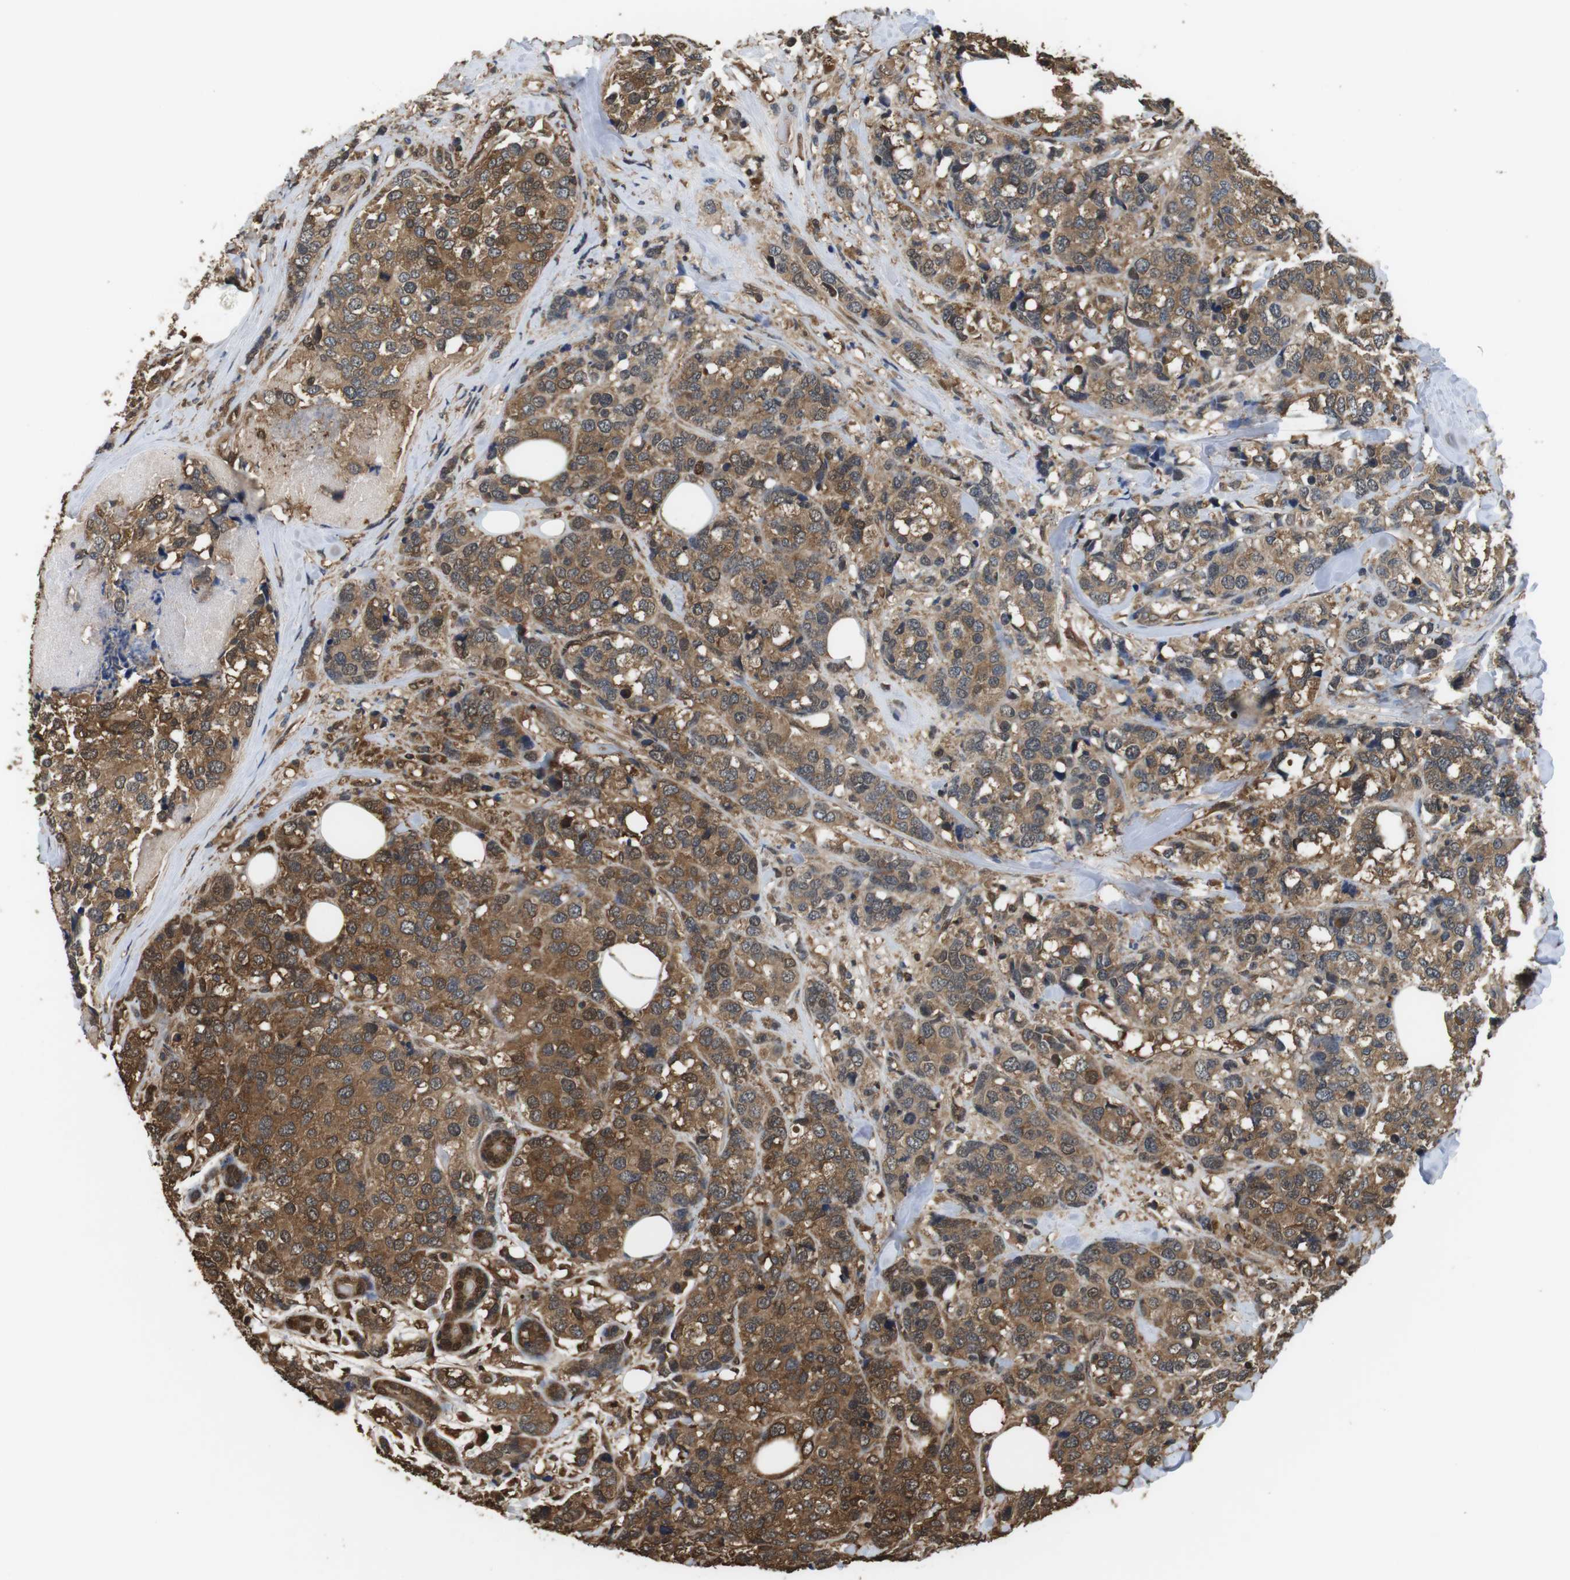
{"staining": {"intensity": "moderate", "quantity": ">75%", "location": "cytoplasmic/membranous"}, "tissue": "breast cancer", "cell_type": "Tumor cells", "image_type": "cancer", "snomed": [{"axis": "morphology", "description": "Lobular carcinoma"}, {"axis": "topography", "description": "Breast"}], "caption": "Immunohistochemical staining of lobular carcinoma (breast) reveals medium levels of moderate cytoplasmic/membranous protein positivity in about >75% of tumor cells. (Brightfield microscopy of DAB IHC at high magnification).", "gene": "LDHA", "patient": {"sex": "female", "age": 59}}